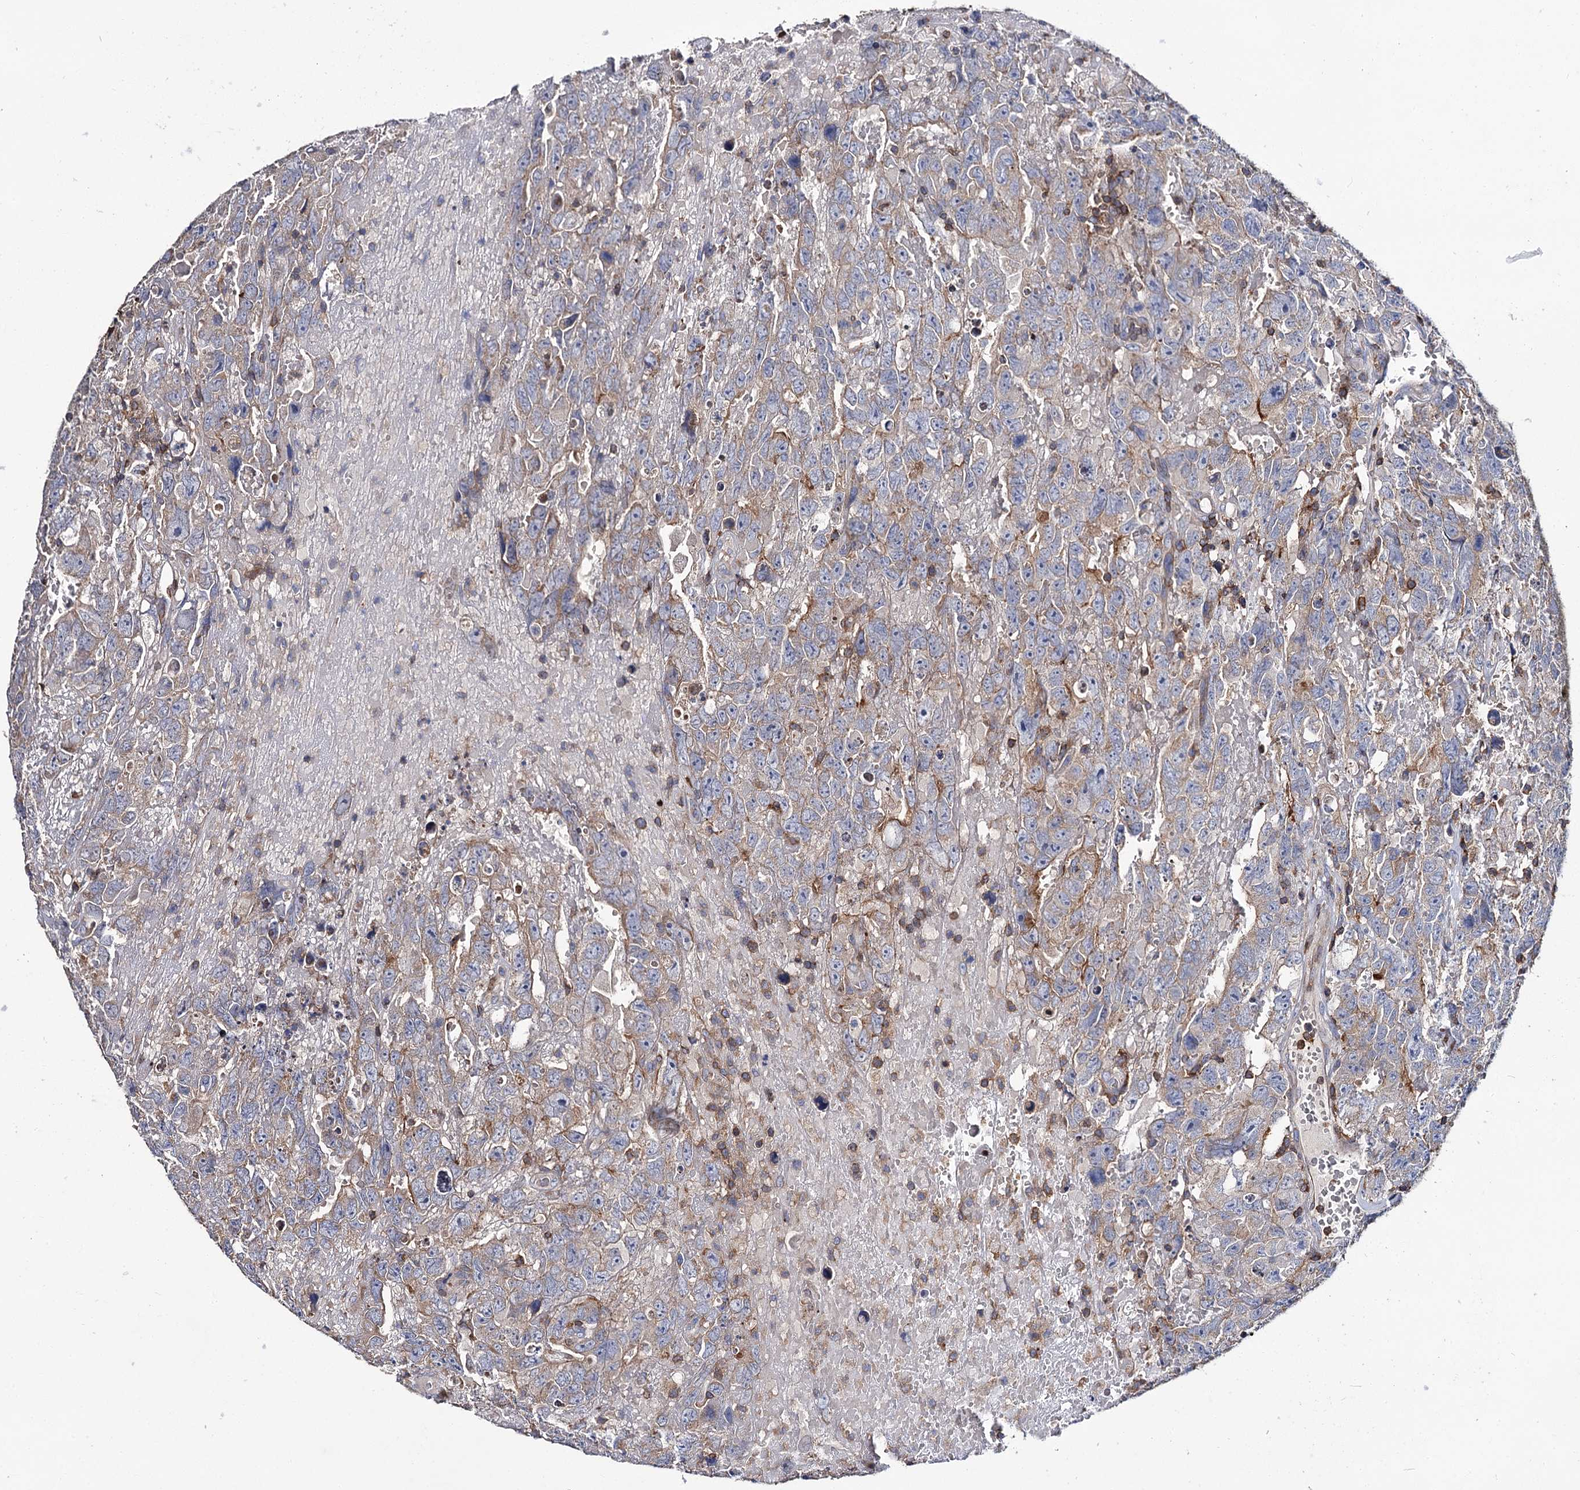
{"staining": {"intensity": "moderate", "quantity": "<25%", "location": "cytoplasmic/membranous"}, "tissue": "testis cancer", "cell_type": "Tumor cells", "image_type": "cancer", "snomed": [{"axis": "morphology", "description": "Carcinoma, Embryonal, NOS"}, {"axis": "topography", "description": "Testis"}], "caption": "Protein staining by immunohistochemistry (IHC) reveals moderate cytoplasmic/membranous expression in approximately <25% of tumor cells in testis embryonal carcinoma.", "gene": "UBASH3B", "patient": {"sex": "male", "age": 45}}